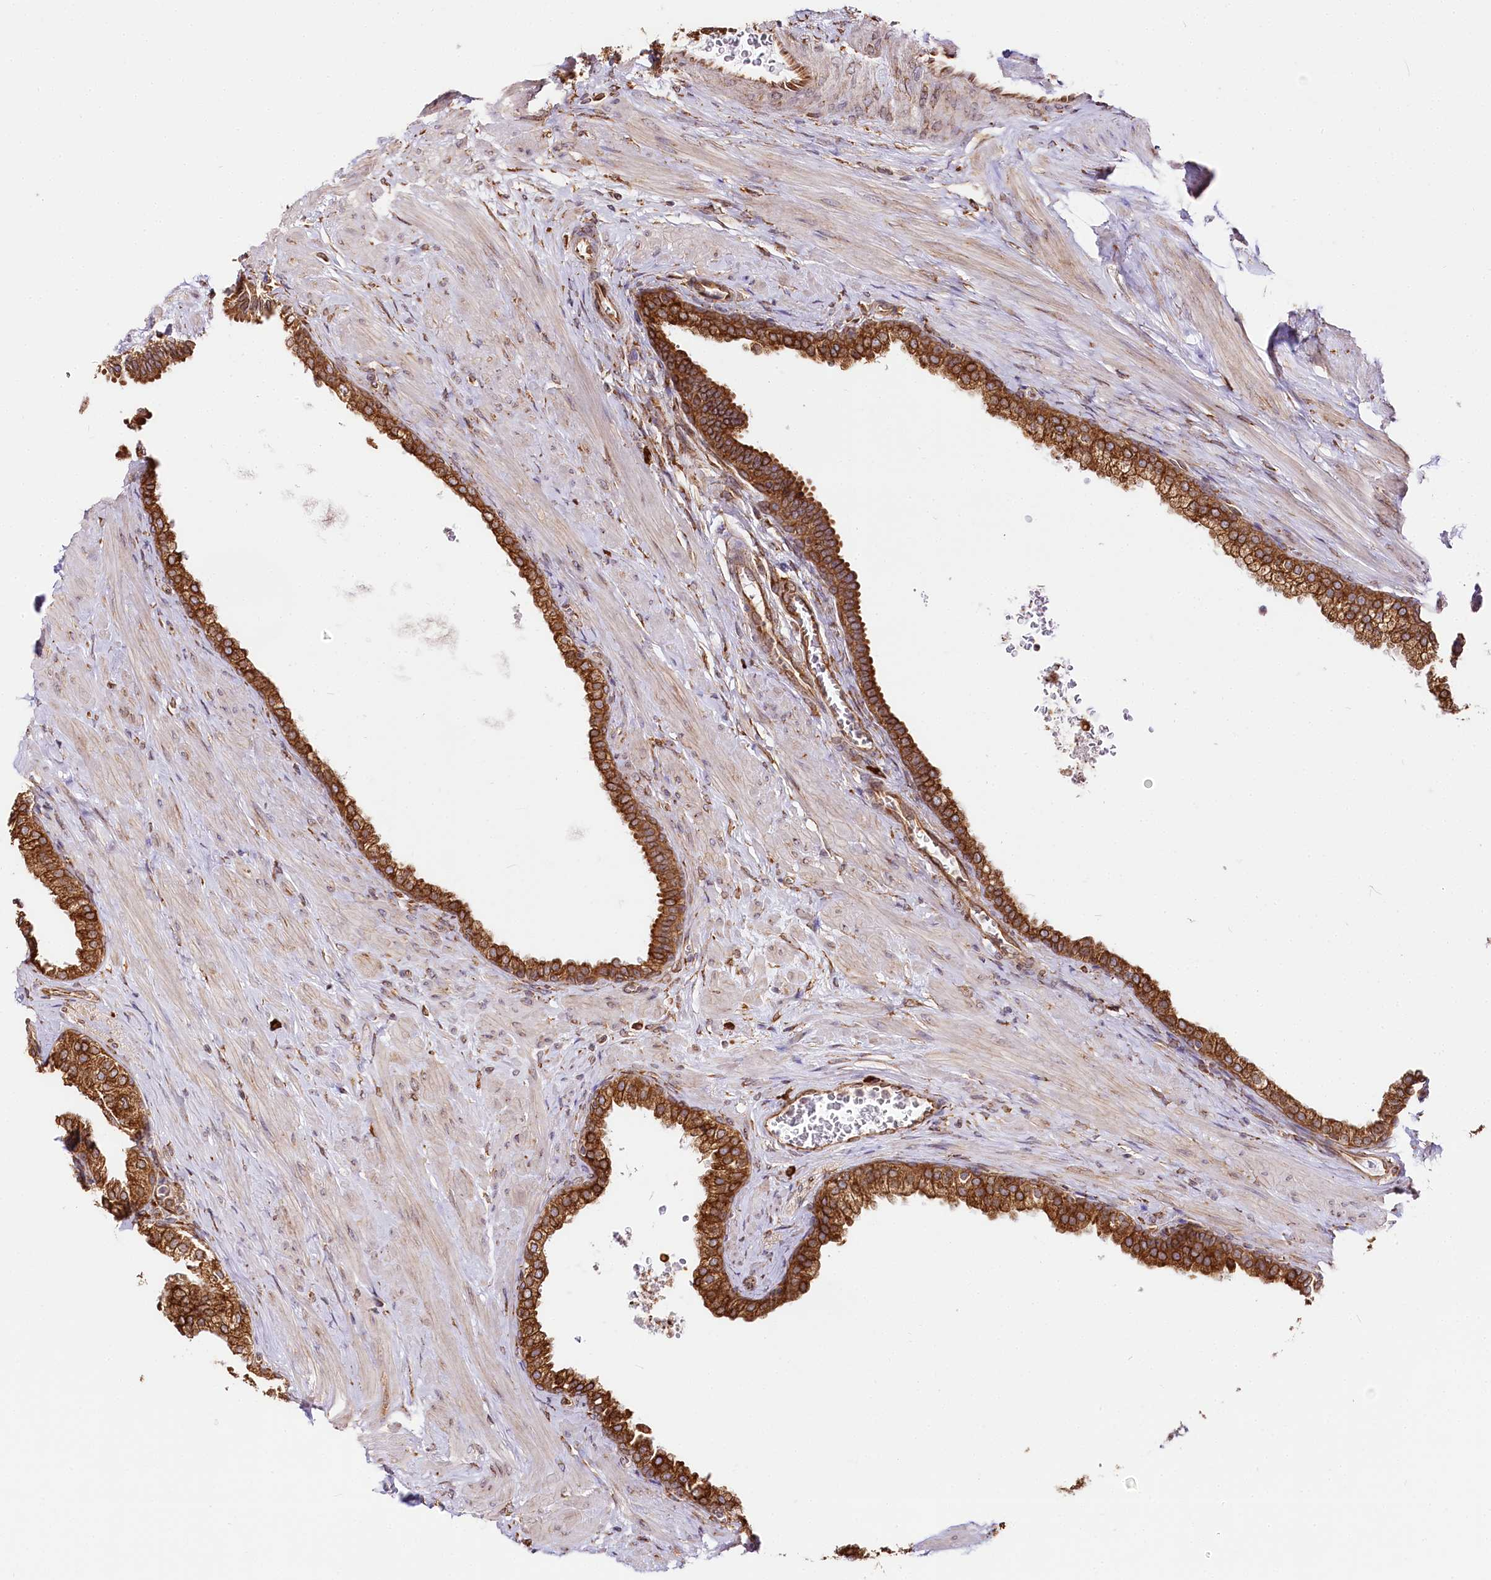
{"staining": {"intensity": "strong", "quantity": ">75%", "location": "cytoplasmic/membranous"}, "tissue": "prostate", "cell_type": "Glandular cells", "image_type": "normal", "snomed": [{"axis": "morphology", "description": "Normal tissue, NOS"}, {"axis": "morphology", "description": "Urothelial carcinoma, Low grade"}, {"axis": "topography", "description": "Urinary bladder"}, {"axis": "topography", "description": "Prostate"}], "caption": "Prostate stained with DAB immunohistochemistry (IHC) shows high levels of strong cytoplasmic/membranous expression in approximately >75% of glandular cells.", "gene": "CNPY2", "patient": {"sex": "male", "age": 60}}